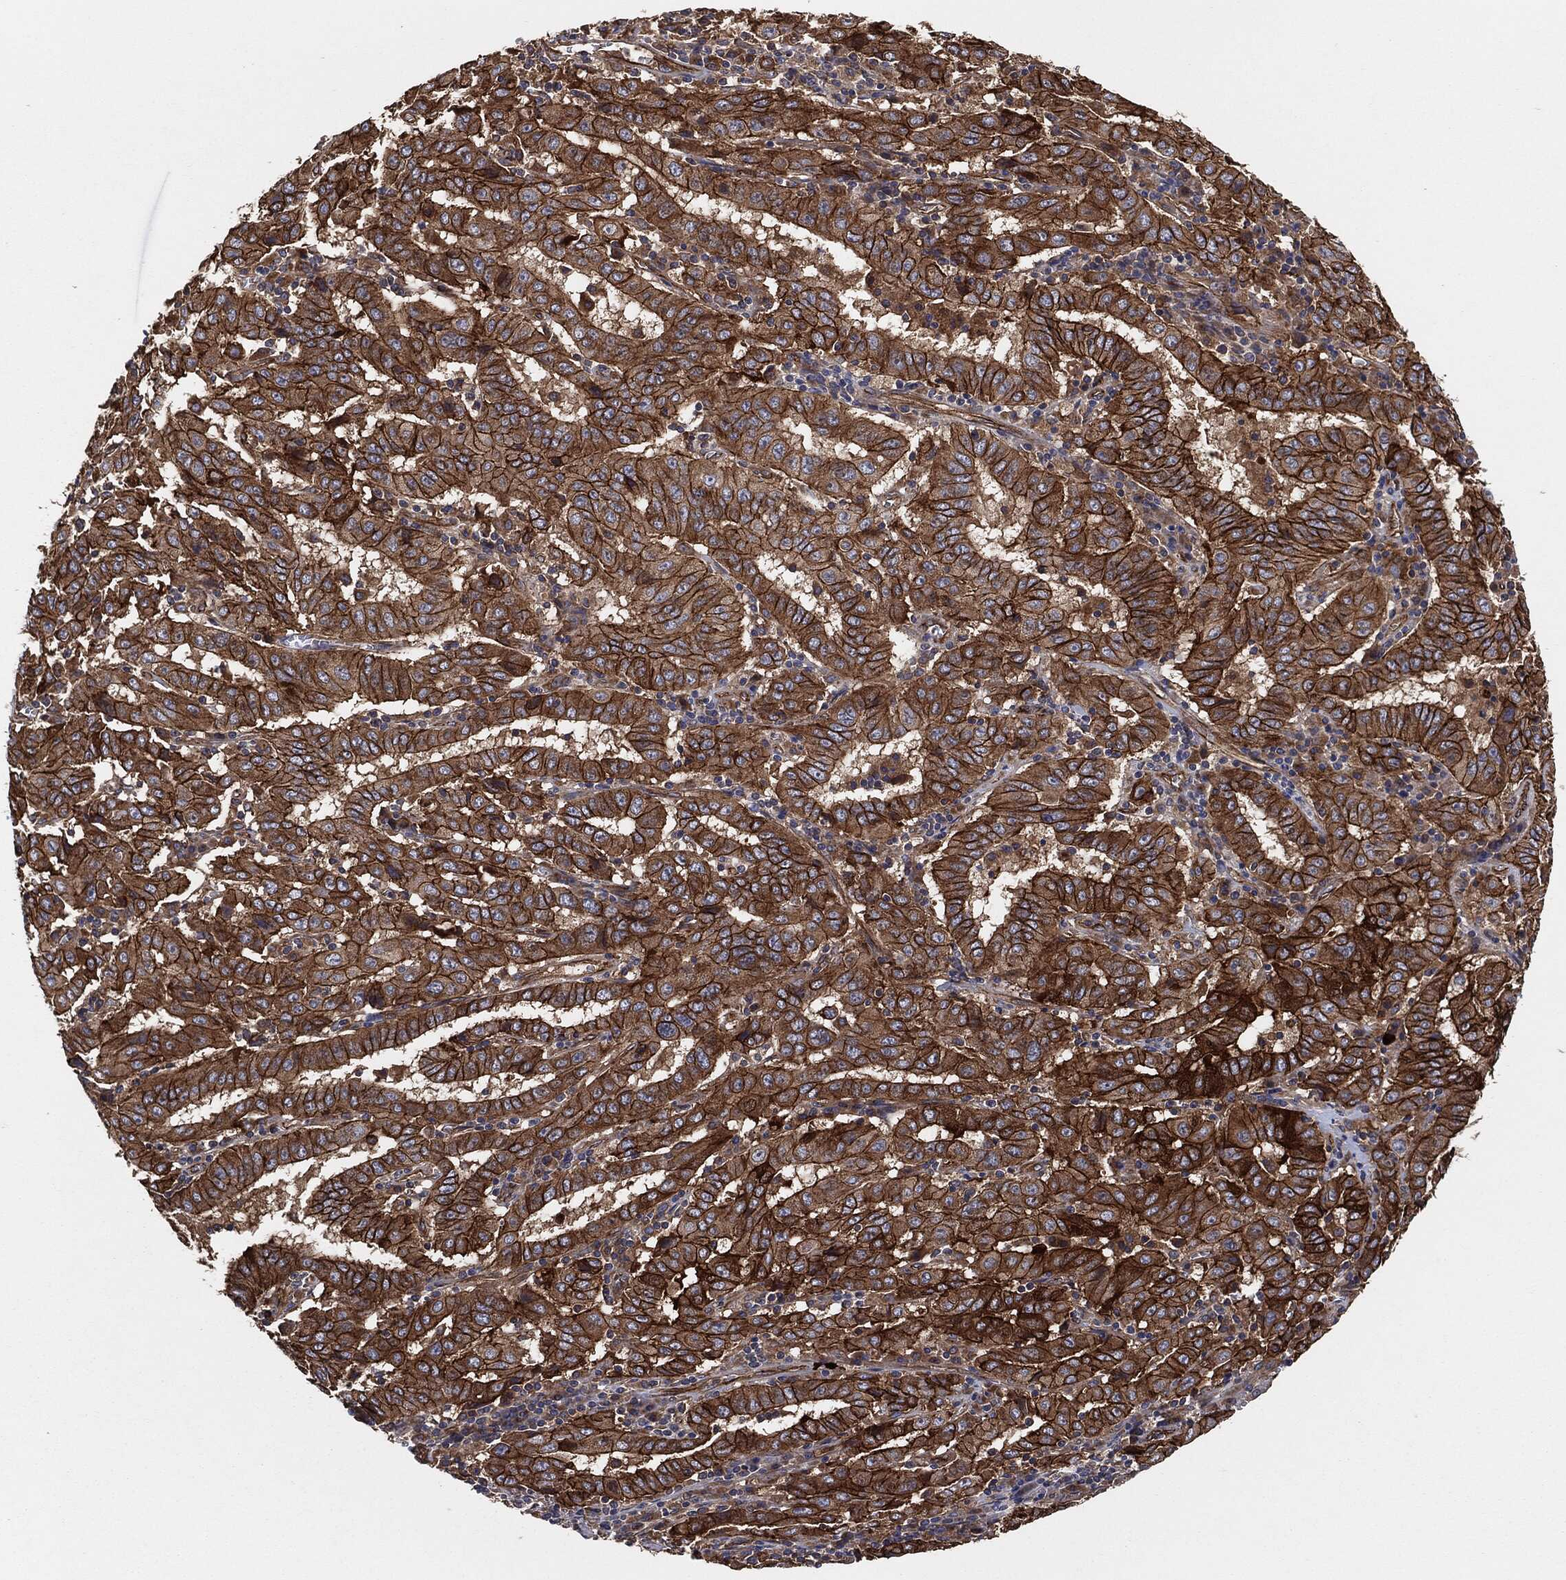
{"staining": {"intensity": "strong", "quantity": ">75%", "location": "cytoplasmic/membranous"}, "tissue": "pancreatic cancer", "cell_type": "Tumor cells", "image_type": "cancer", "snomed": [{"axis": "morphology", "description": "Adenocarcinoma, NOS"}, {"axis": "topography", "description": "Pancreas"}], "caption": "The image reveals staining of adenocarcinoma (pancreatic), revealing strong cytoplasmic/membranous protein staining (brown color) within tumor cells.", "gene": "CTNNA1", "patient": {"sex": "male", "age": 63}}